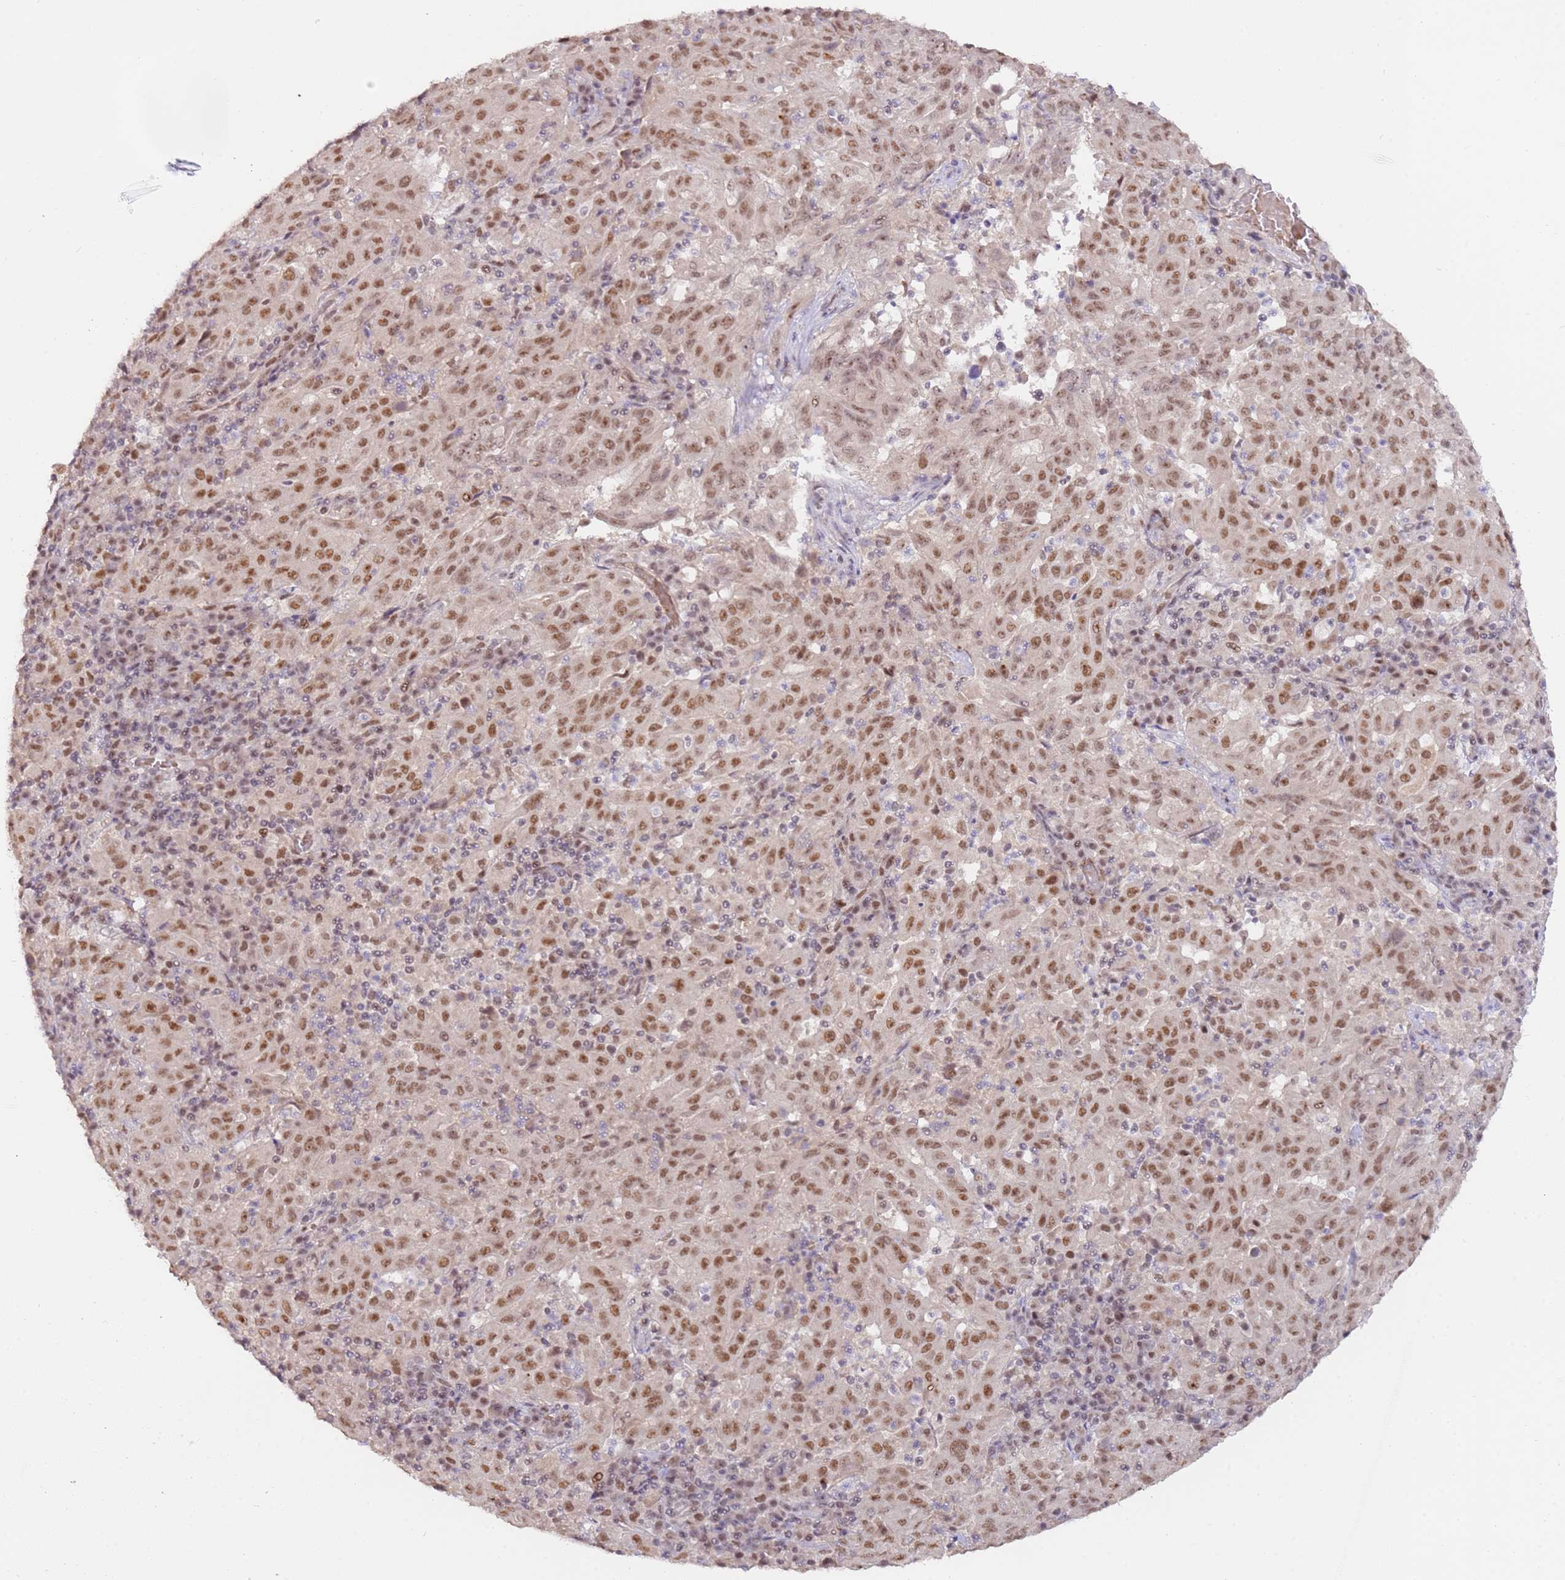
{"staining": {"intensity": "moderate", "quantity": ">75%", "location": "nuclear"}, "tissue": "pancreatic cancer", "cell_type": "Tumor cells", "image_type": "cancer", "snomed": [{"axis": "morphology", "description": "Adenocarcinoma, NOS"}, {"axis": "topography", "description": "Pancreas"}], "caption": "IHC (DAB (3,3'-diaminobenzidine)) staining of adenocarcinoma (pancreatic) demonstrates moderate nuclear protein positivity in approximately >75% of tumor cells.", "gene": "LGALSL", "patient": {"sex": "male", "age": 63}}